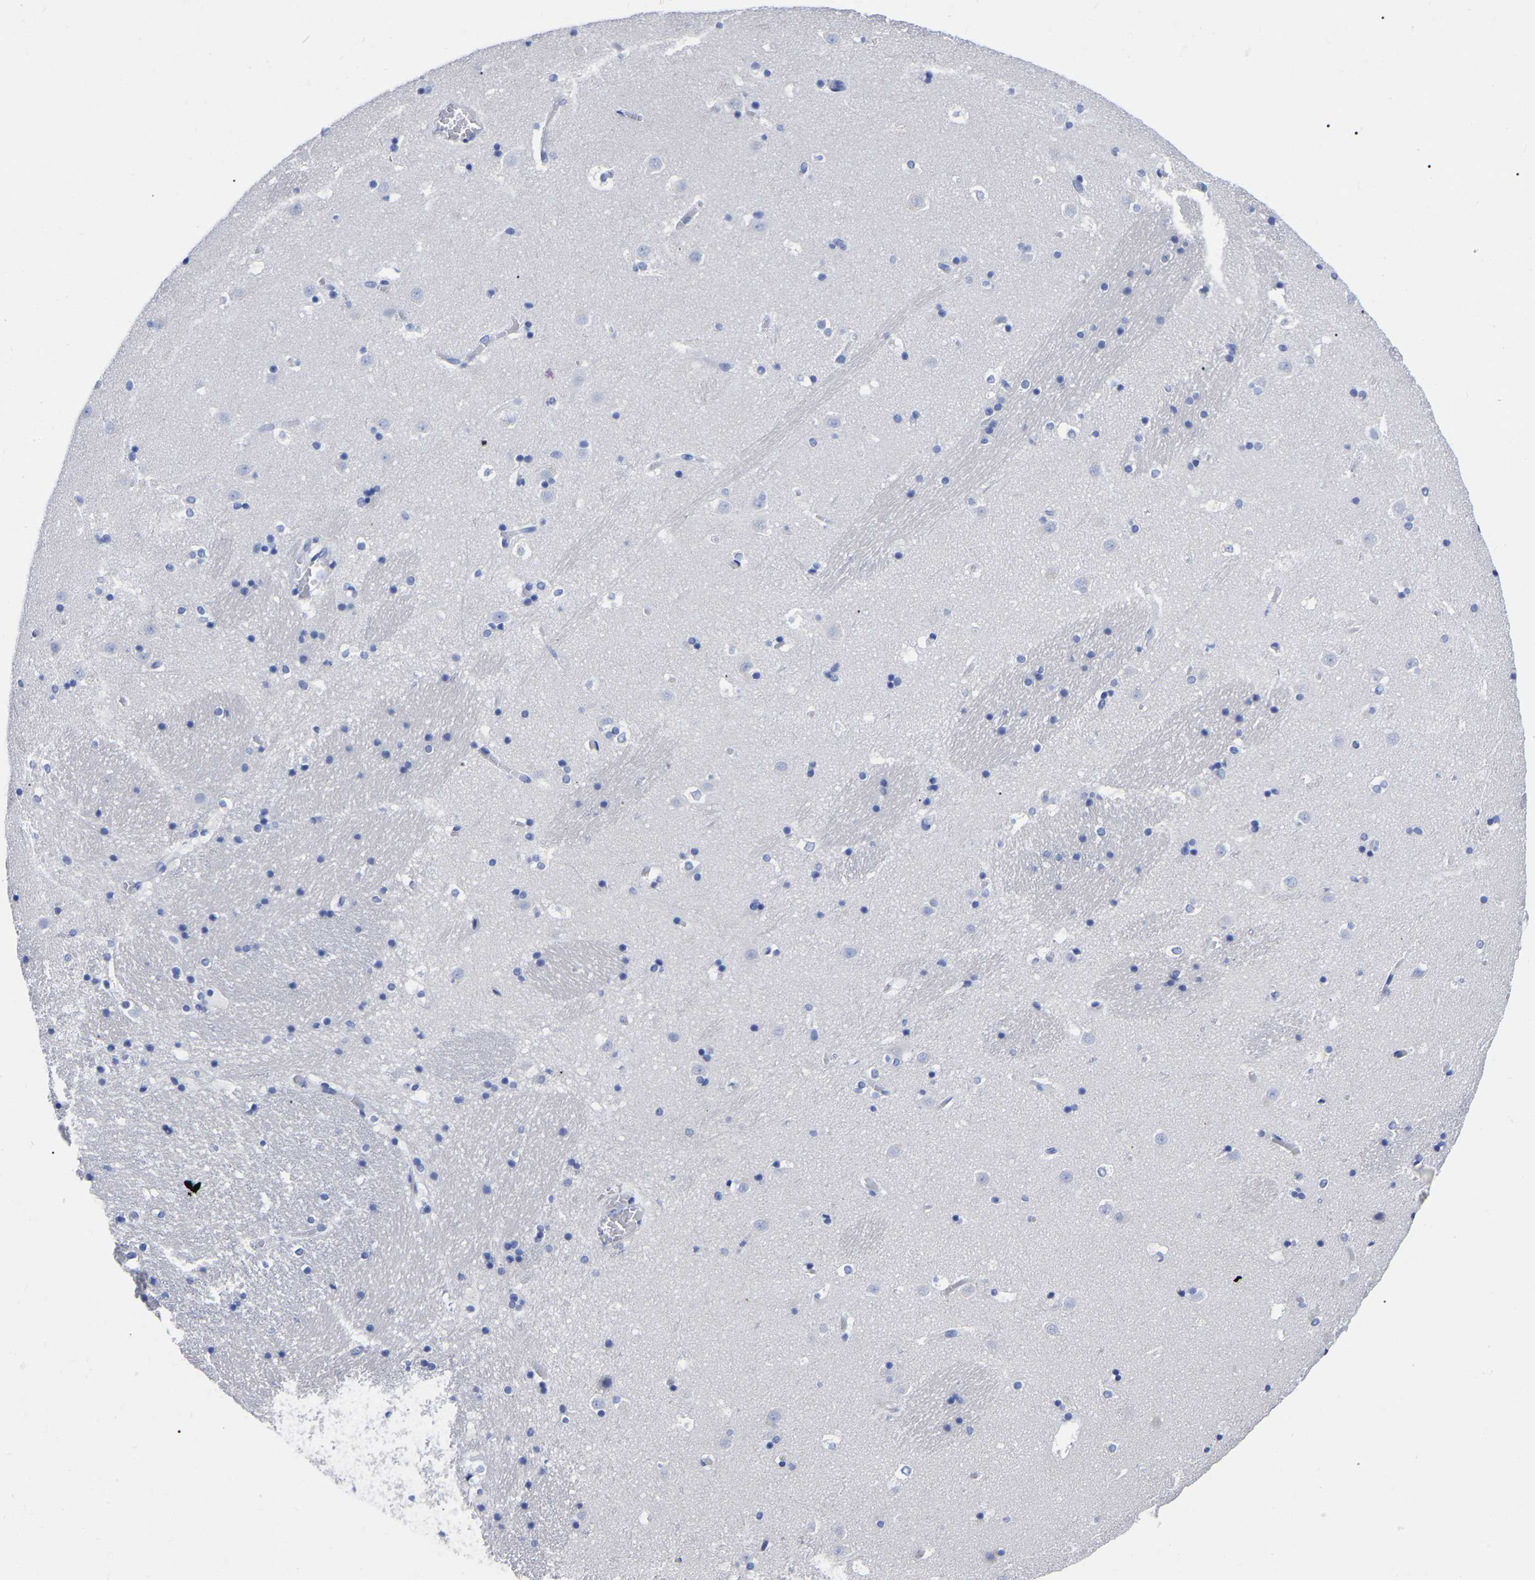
{"staining": {"intensity": "negative", "quantity": "none", "location": "none"}, "tissue": "caudate", "cell_type": "Glial cells", "image_type": "normal", "snomed": [{"axis": "morphology", "description": "Normal tissue, NOS"}, {"axis": "topography", "description": "Lateral ventricle wall"}], "caption": "Immunohistochemistry histopathology image of normal human caudate stained for a protein (brown), which displays no positivity in glial cells.", "gene": "ANXA13", "patient": {"sex": "male", "age": 45}}